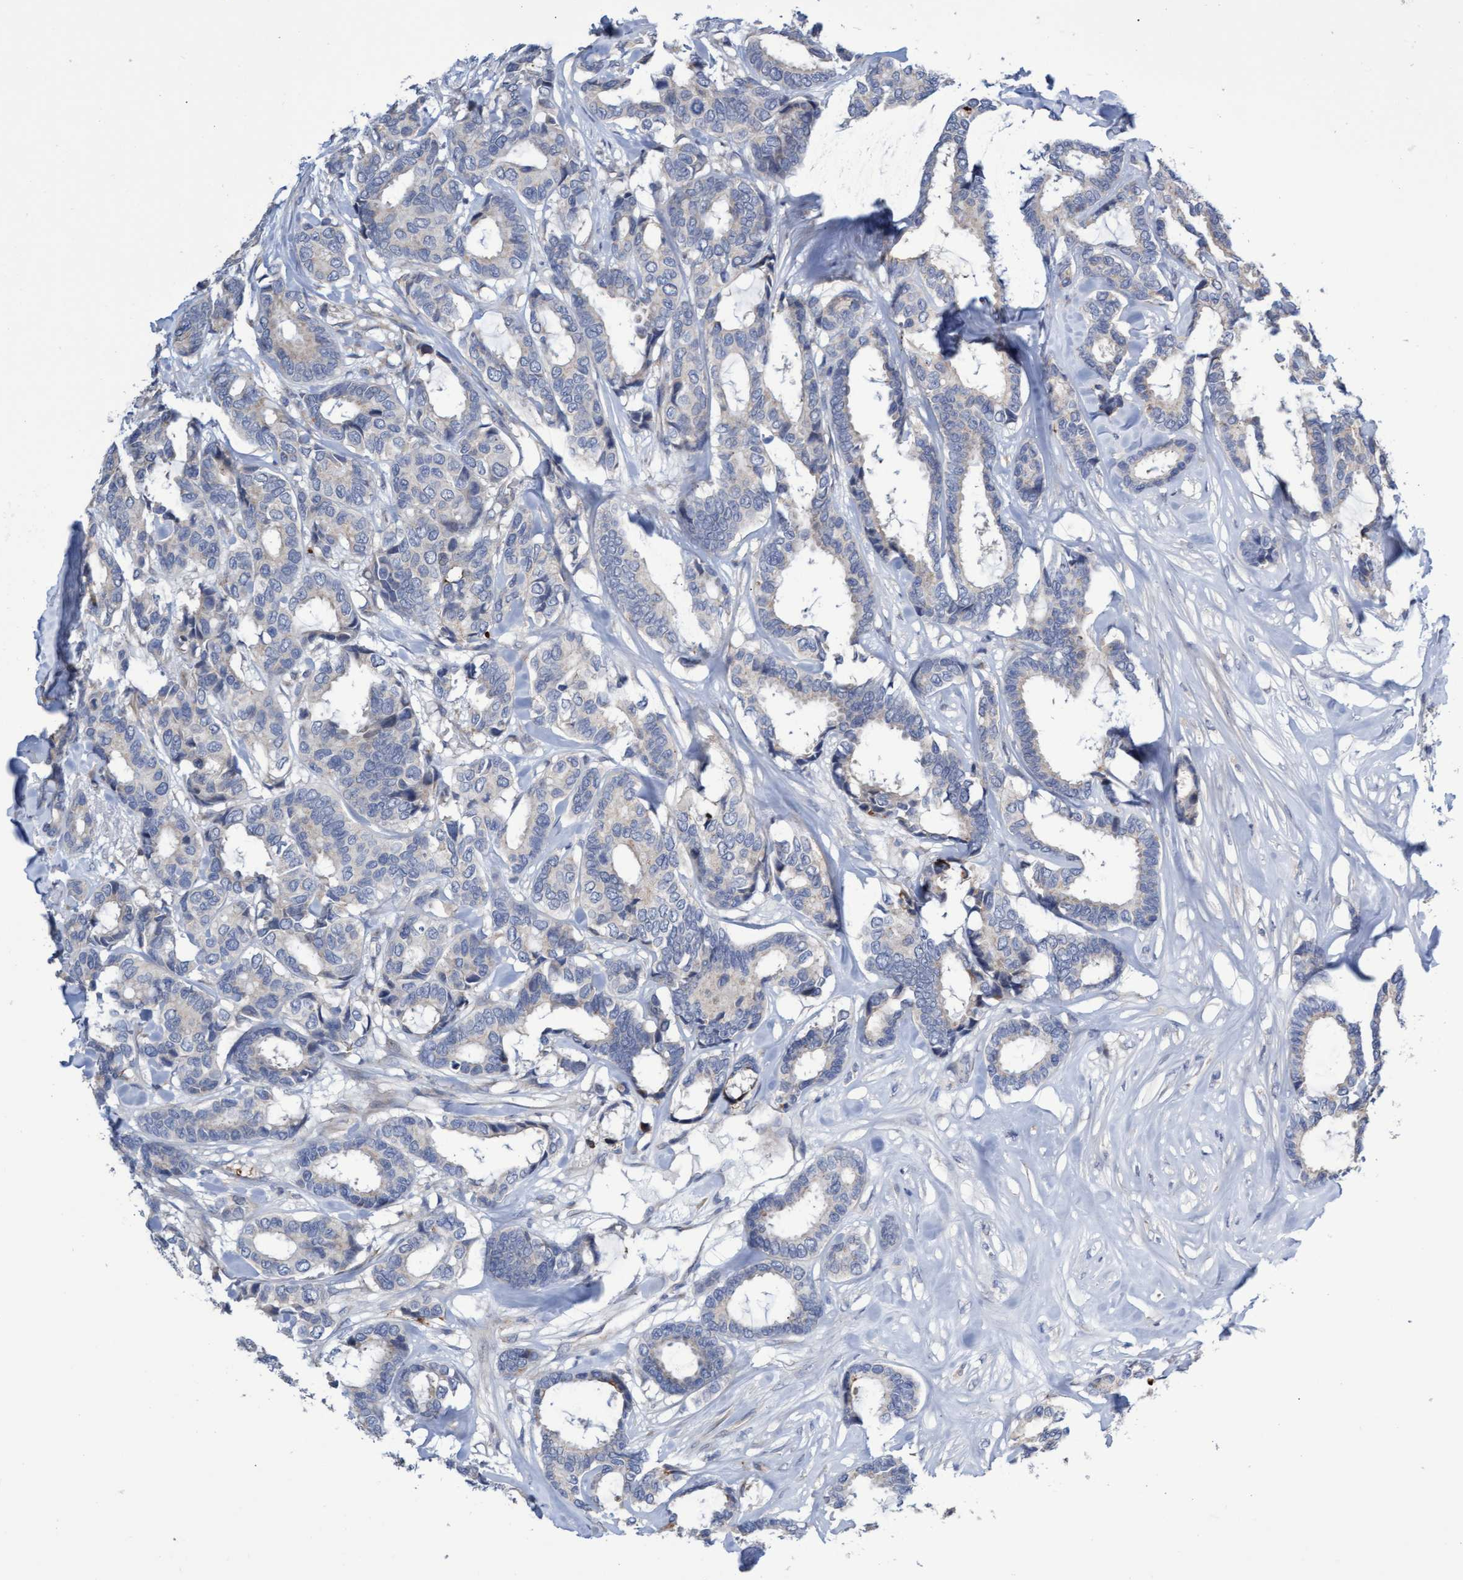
{"staining": {"intensity": "weak", "quantity": "<25%", "location": "cytoplasmic/membranous"}, "tissue": "breast cancer", "cell_type": "Tumor cells", "image_type": "cancer", "snomed": [{"axis": "morphology", "description": "Duct carcinoma"}, {"axis": "topography", "description": "Breast"}], "caption": "Immunohistochemical staining of breast cancer (intraductal carcinoma) displays no significant positivity in tumor cells. (DAB (3,3'-diaminobenzidine) immunohistochemistry, high magnification).", "gene": "ABCF2", "patient": {"sex": "female", "age": 87}}